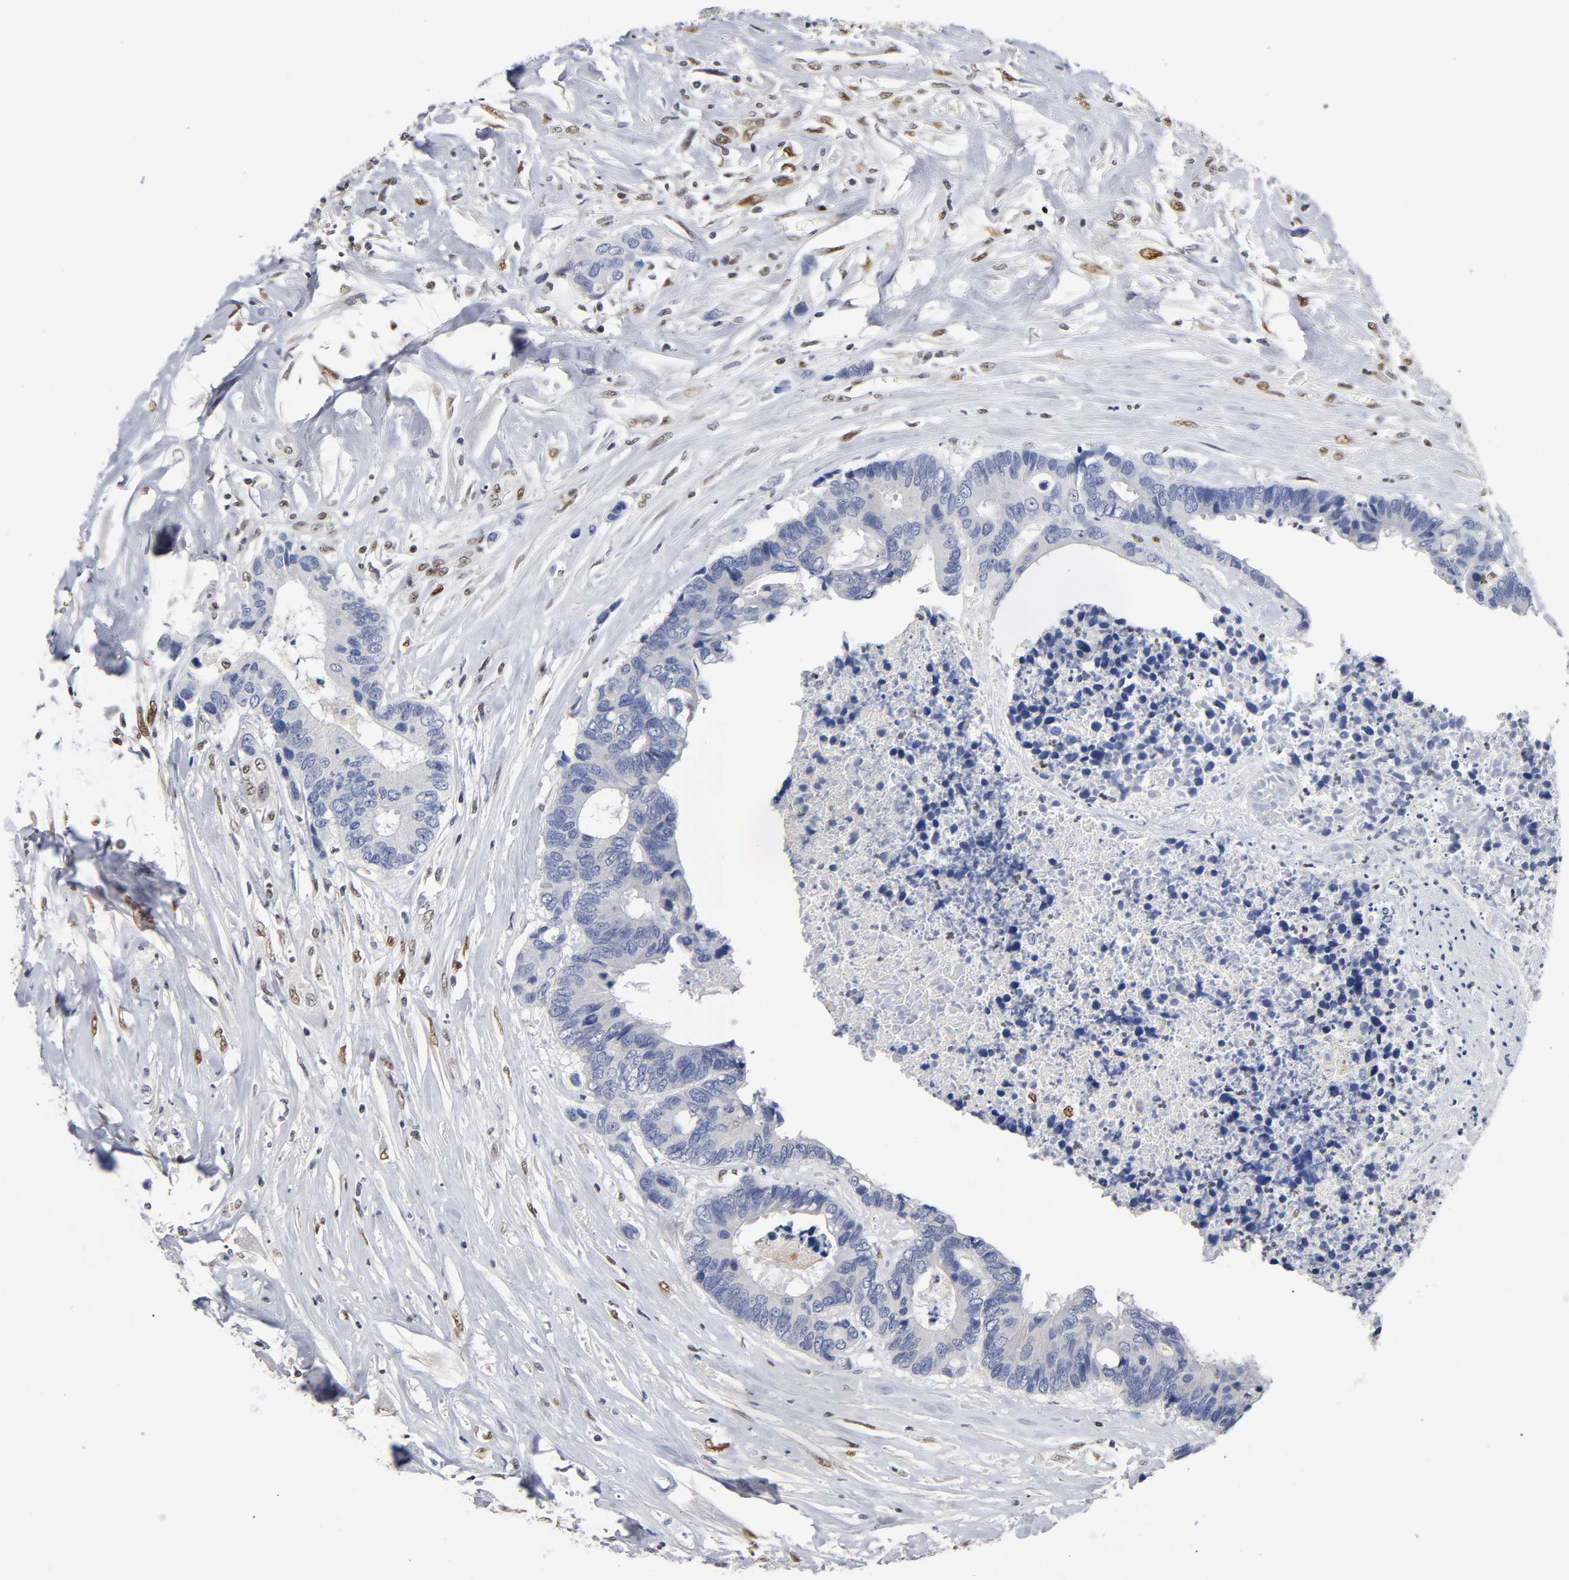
{"staining": {"intensity": "negative", "quantity": "none", "location": "none"}, "tissue": "colorectal cancer", "cell_type": "Tumor cells", "image_type": "cancer", "snomed": [{"axis": "morphology", "description": "Adenocarcinoma, NOS"}, {"axis": "topography", "description": "Rectum"}], "caption": "A micrograph of adenocarcinoma (colorectal) stained for a protein reveals no brown staining in tumor cells.", "gene": "NR3C1", "patient": {"sex": "male", "age": 55}}